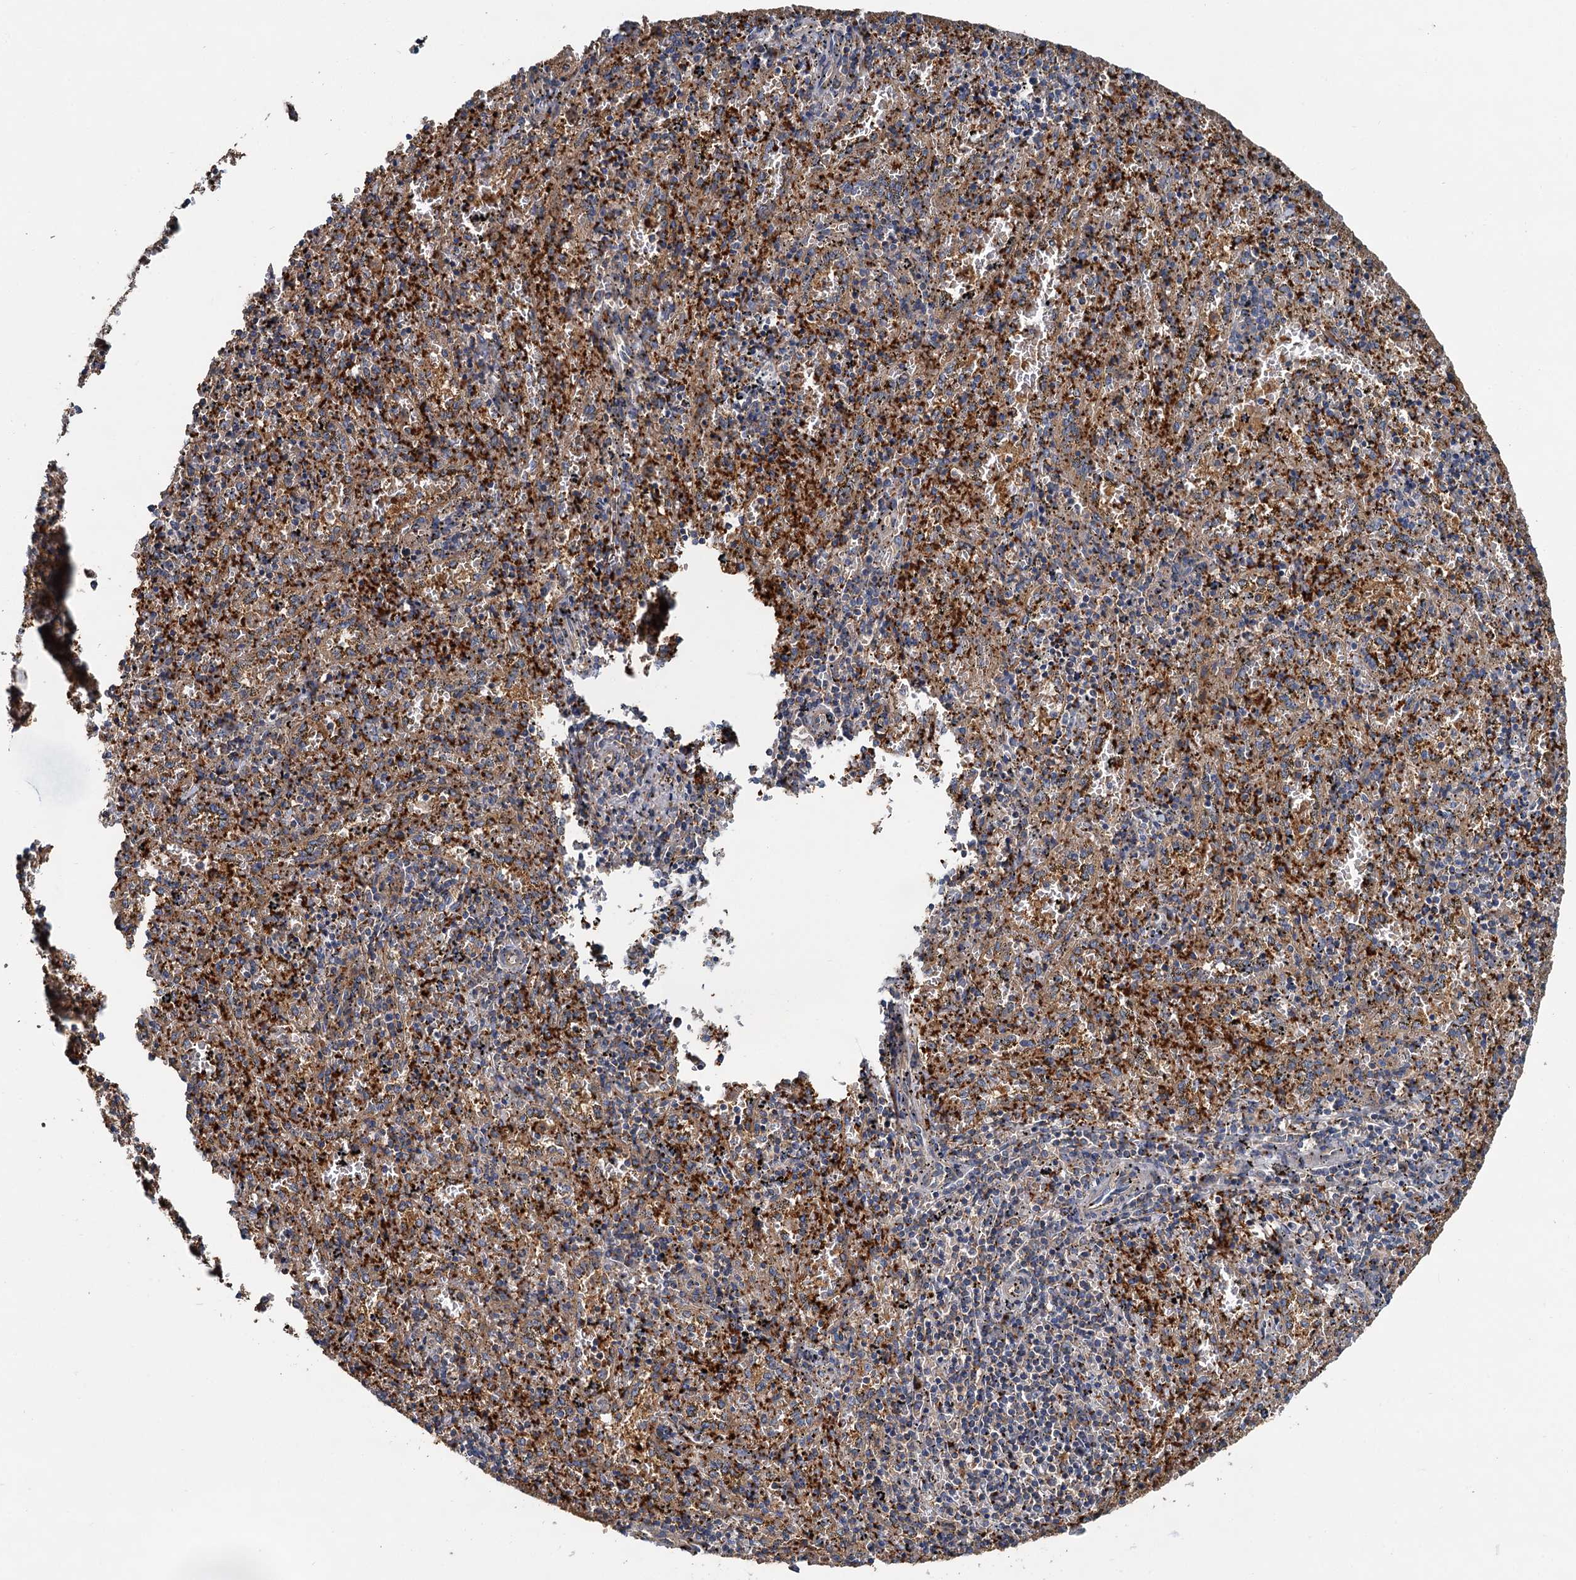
{"staining": {"intensity": "negative", "quantity": "none", "location": "none"}, "tissue": "spleen", "cell_type": "Cells in red pulp", "image_type": "normal", "snomed": [{"axis": "morphology", "description": "Normal tissue, NOS"}, {"axis": "topography", "description": "Spleen"}], "caption": "This is an IHC photomicrograph of unremarkable human spleen. There is no staining in cells in red pulp.", "gene": "PPIP5K1", "patient": {"sex": "male", "age": 11}}